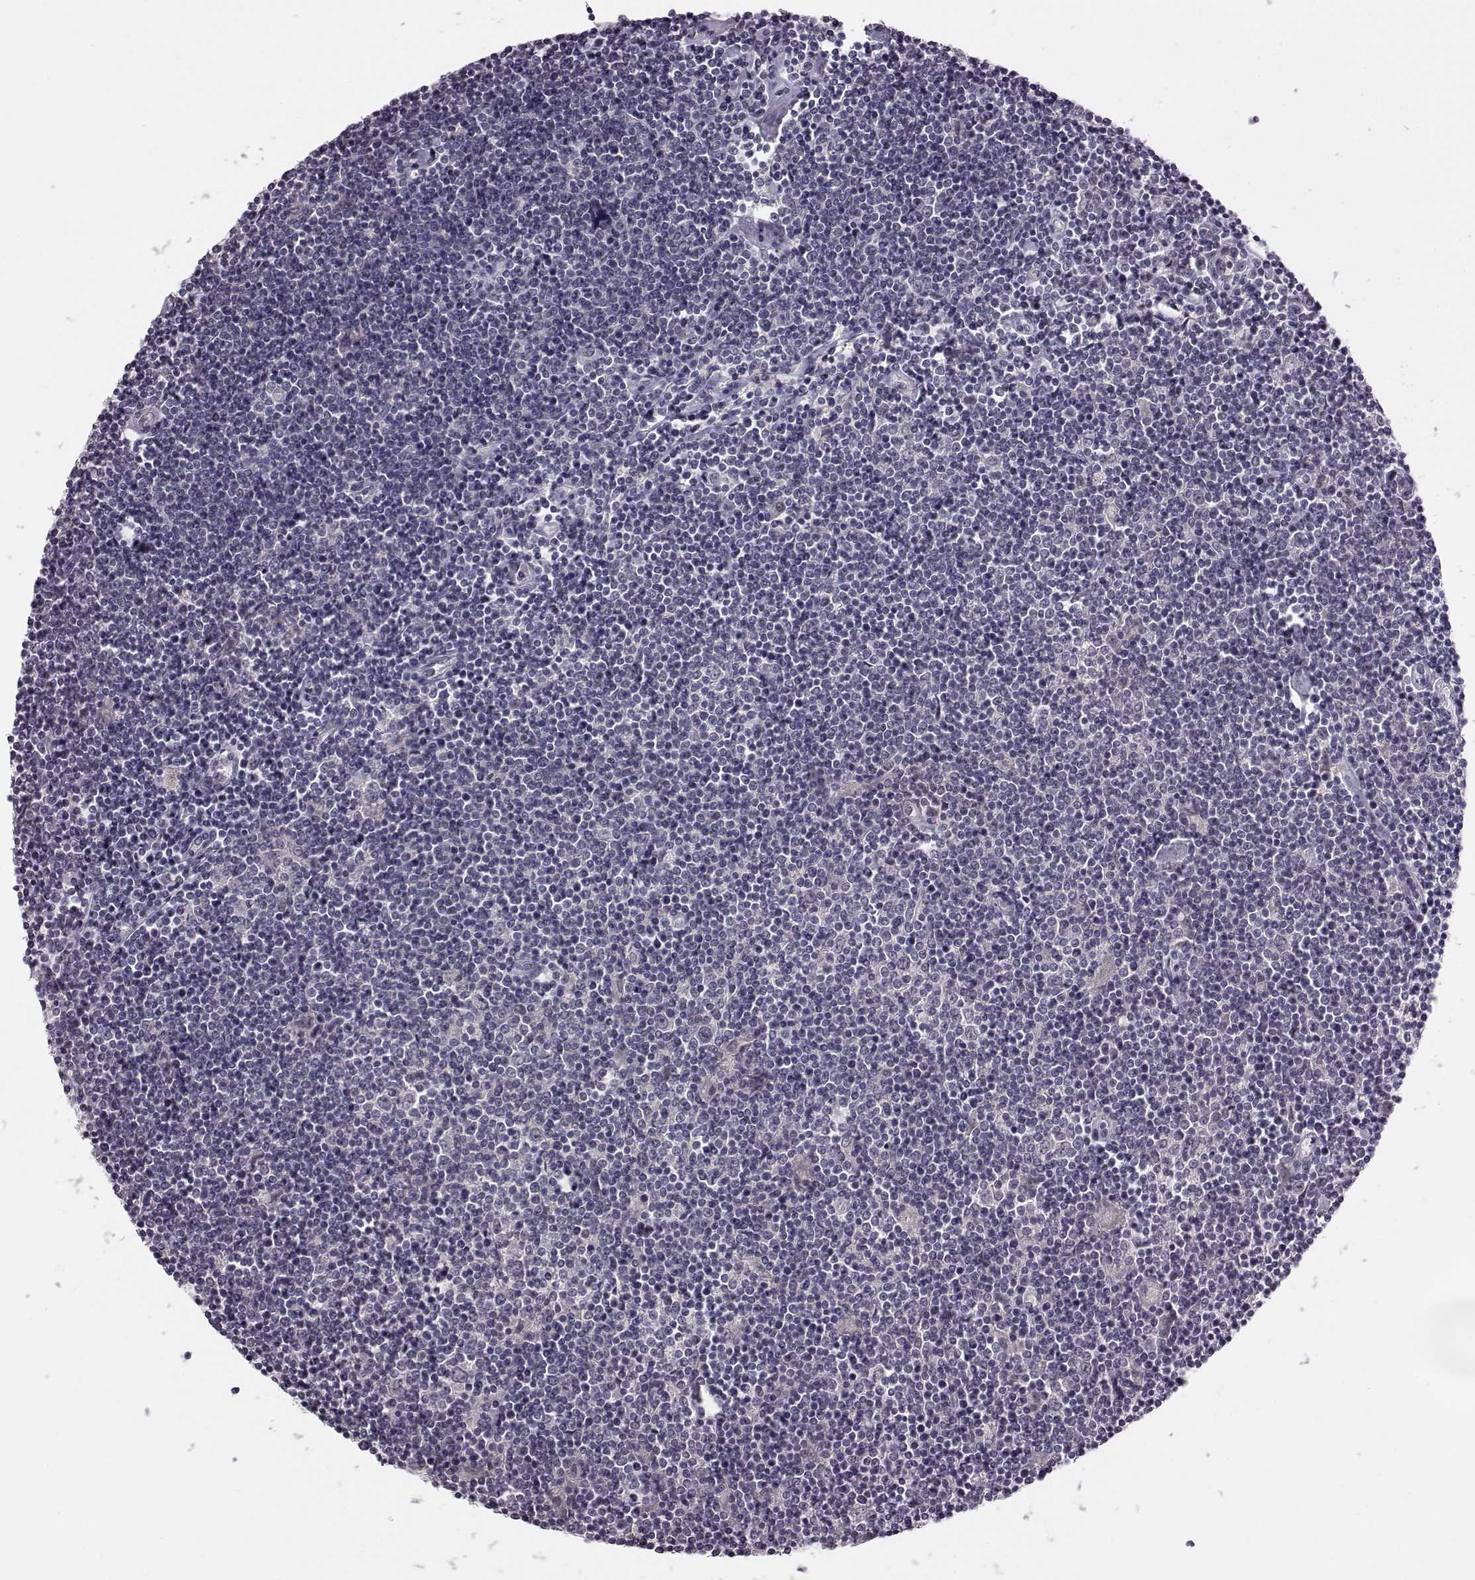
{"staining": {"intensity": "negative", "quantity": "none", "location": "none"}, "tissue": "lymphoma", "cell_type": "Tumor cells", "image_type": "cancer", "snomed": [{"axis": "morphology", "description": "Hodgkin's disease, NOS"}, {"axis": "topography", "description": "Lymph node"}], "caption": "A photomicrograph of Hodgkin's disease stained for a protein reveals no brown staining in tumor cells.", "gene": "C10orf62", "patient": {"sex": "male", "age": 40}}